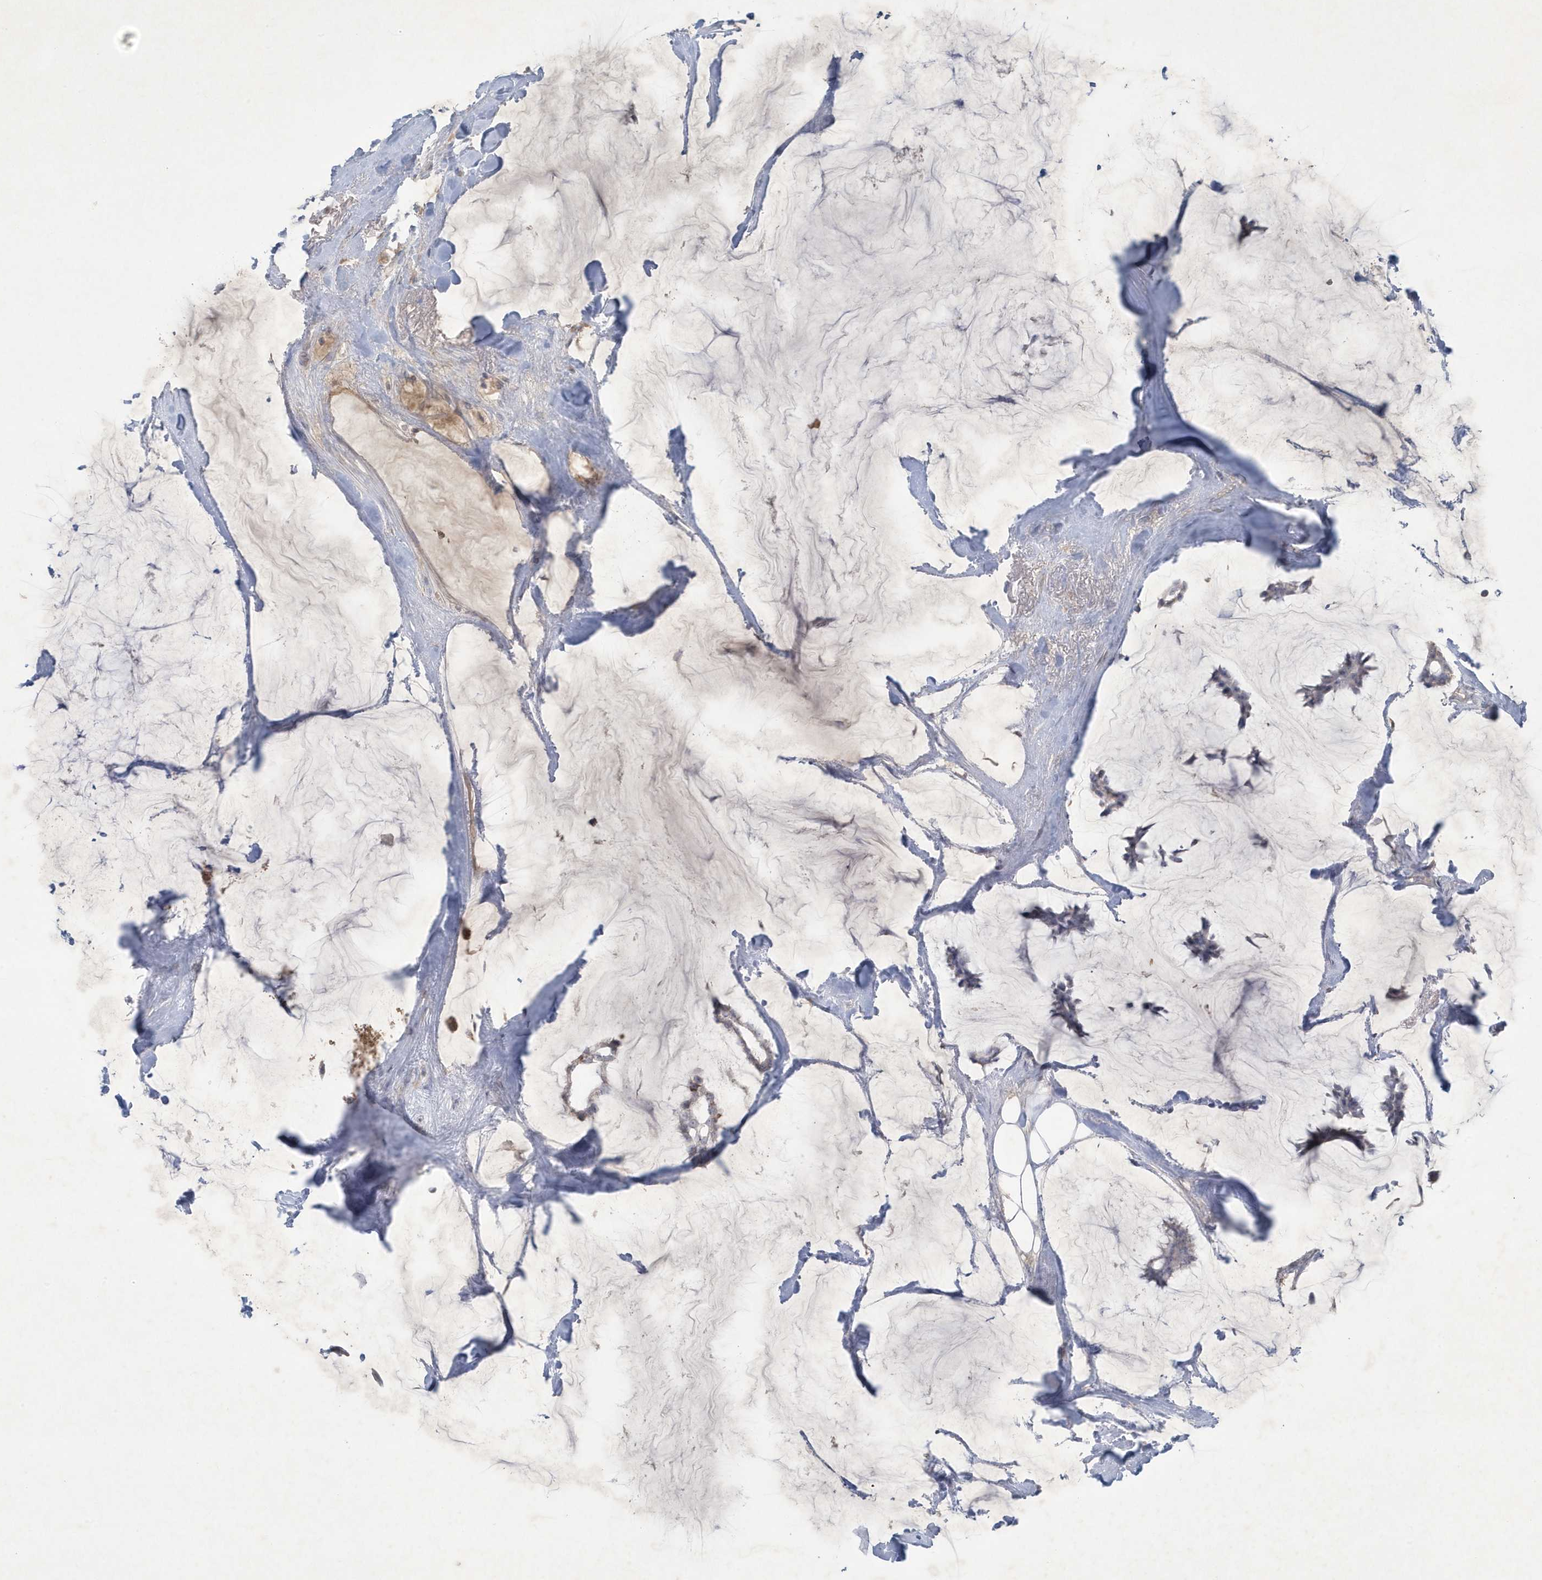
{"staining": {"intensity": "negative", "quantity": "none", "location": "none"}, "tissue": "breast cancer", "cell_type": "Tumor cells", "image_type": "cancer", "snomed": [{"axis": "morphology", "description": "Duct carcinoma"}, {"axis": "topography", "description": "Breast"}], "caption": "Immunohistochemistry (IHC) of breast cancer (invasive ductal carcinoma) shows no expression in tumor cells.", "gene": "CCDC24", "patient": {"sex": "female", "age": 93}}